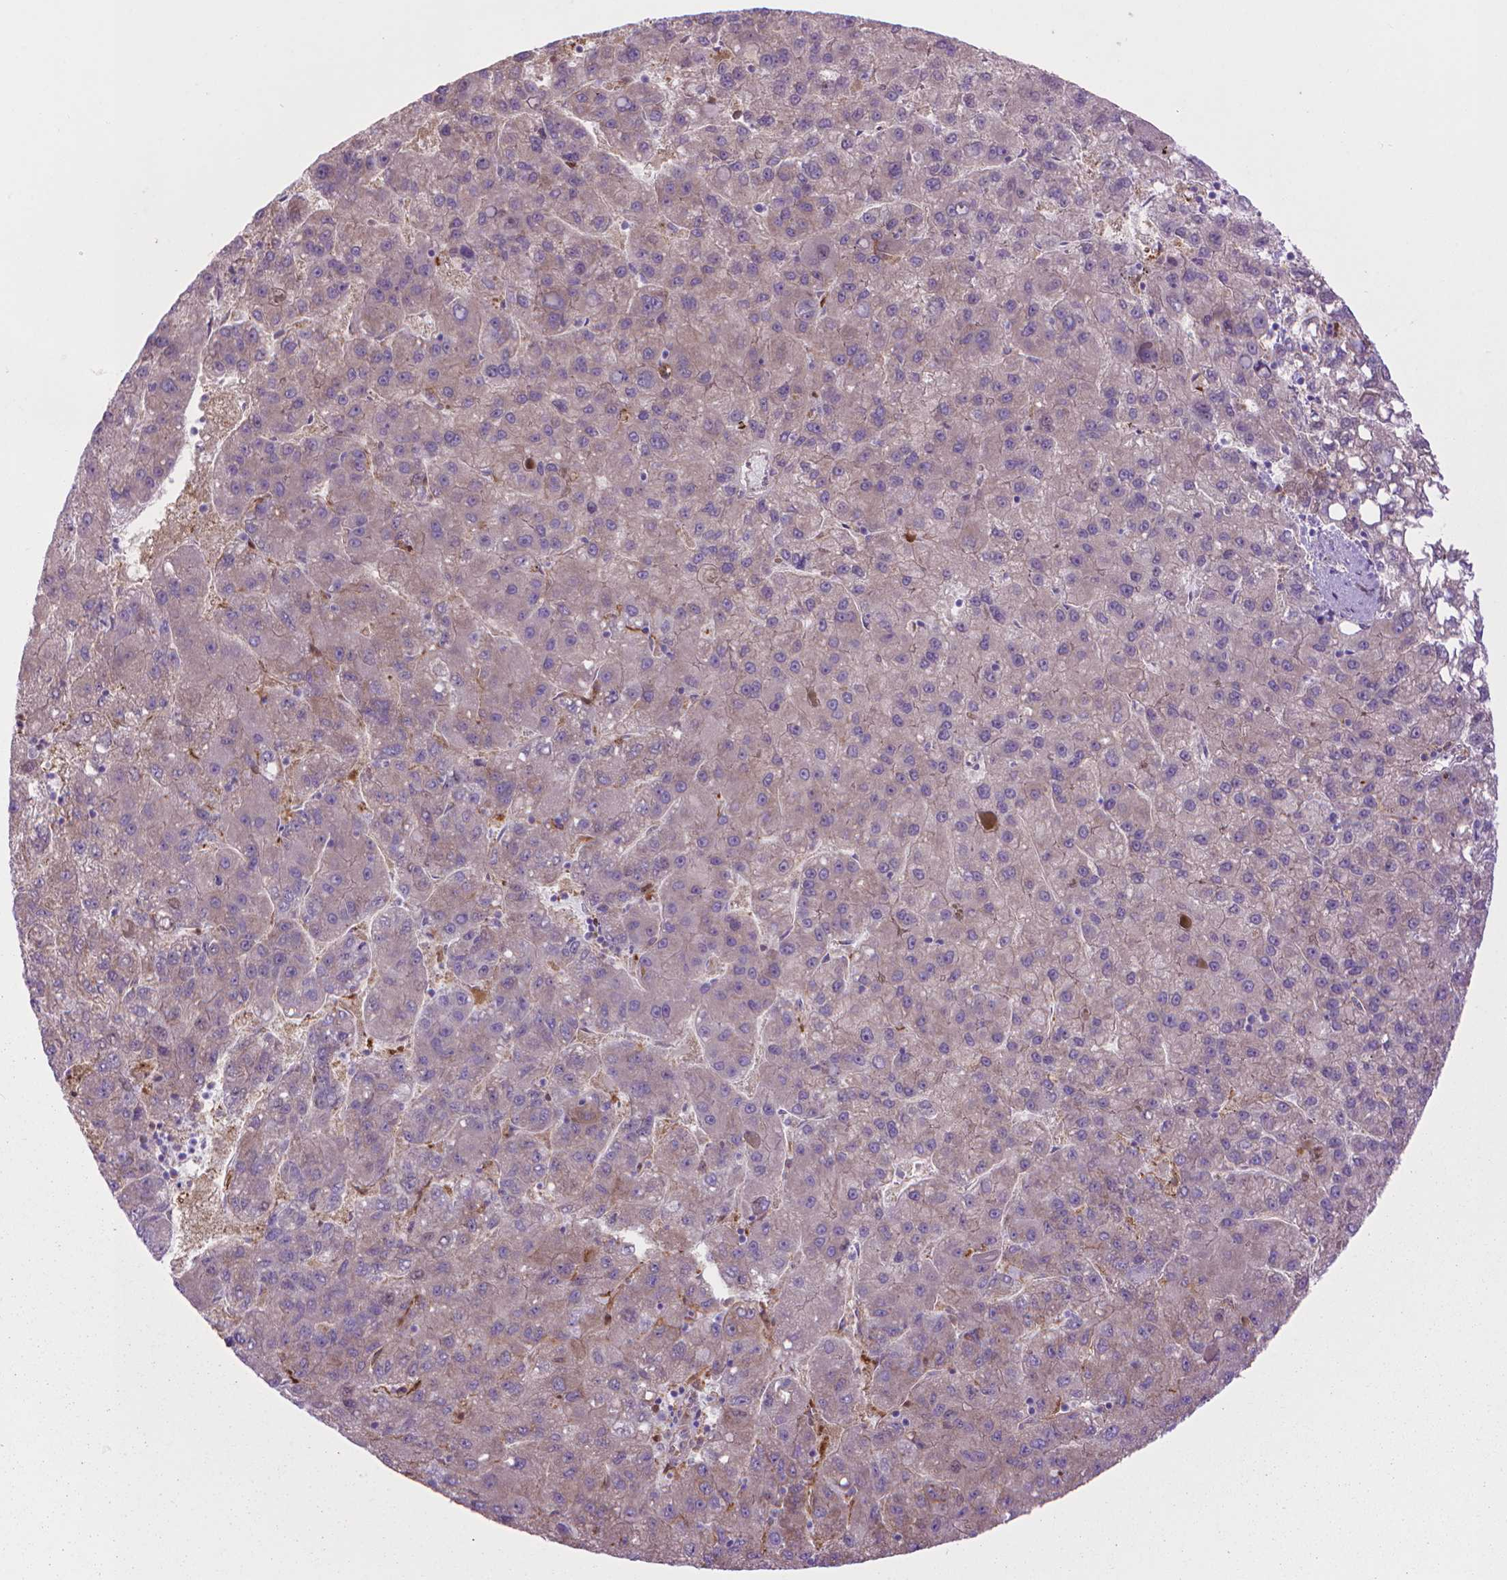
{"staining": {"intensity": "negative", "quantity": "none", "location": "none"}, "tissue": "liver cancer", "cell_type": "Tumor cells", "image_type": "cancer", "snomed": [{"axis": "morphology", "description": "Carcinoma, Hepatocellular, NOS"}, {"axis": "topography", "description": "Liver"}], "caption": "Tumor cells show no significant protein positivity in liver cancer (hepatocellular carcinoma). (Immunohistochemistry (ihc), brightfield microscopy, high magnification).", "gene": "CORO1B", "patient": {"sex": "female", "age": 82}}